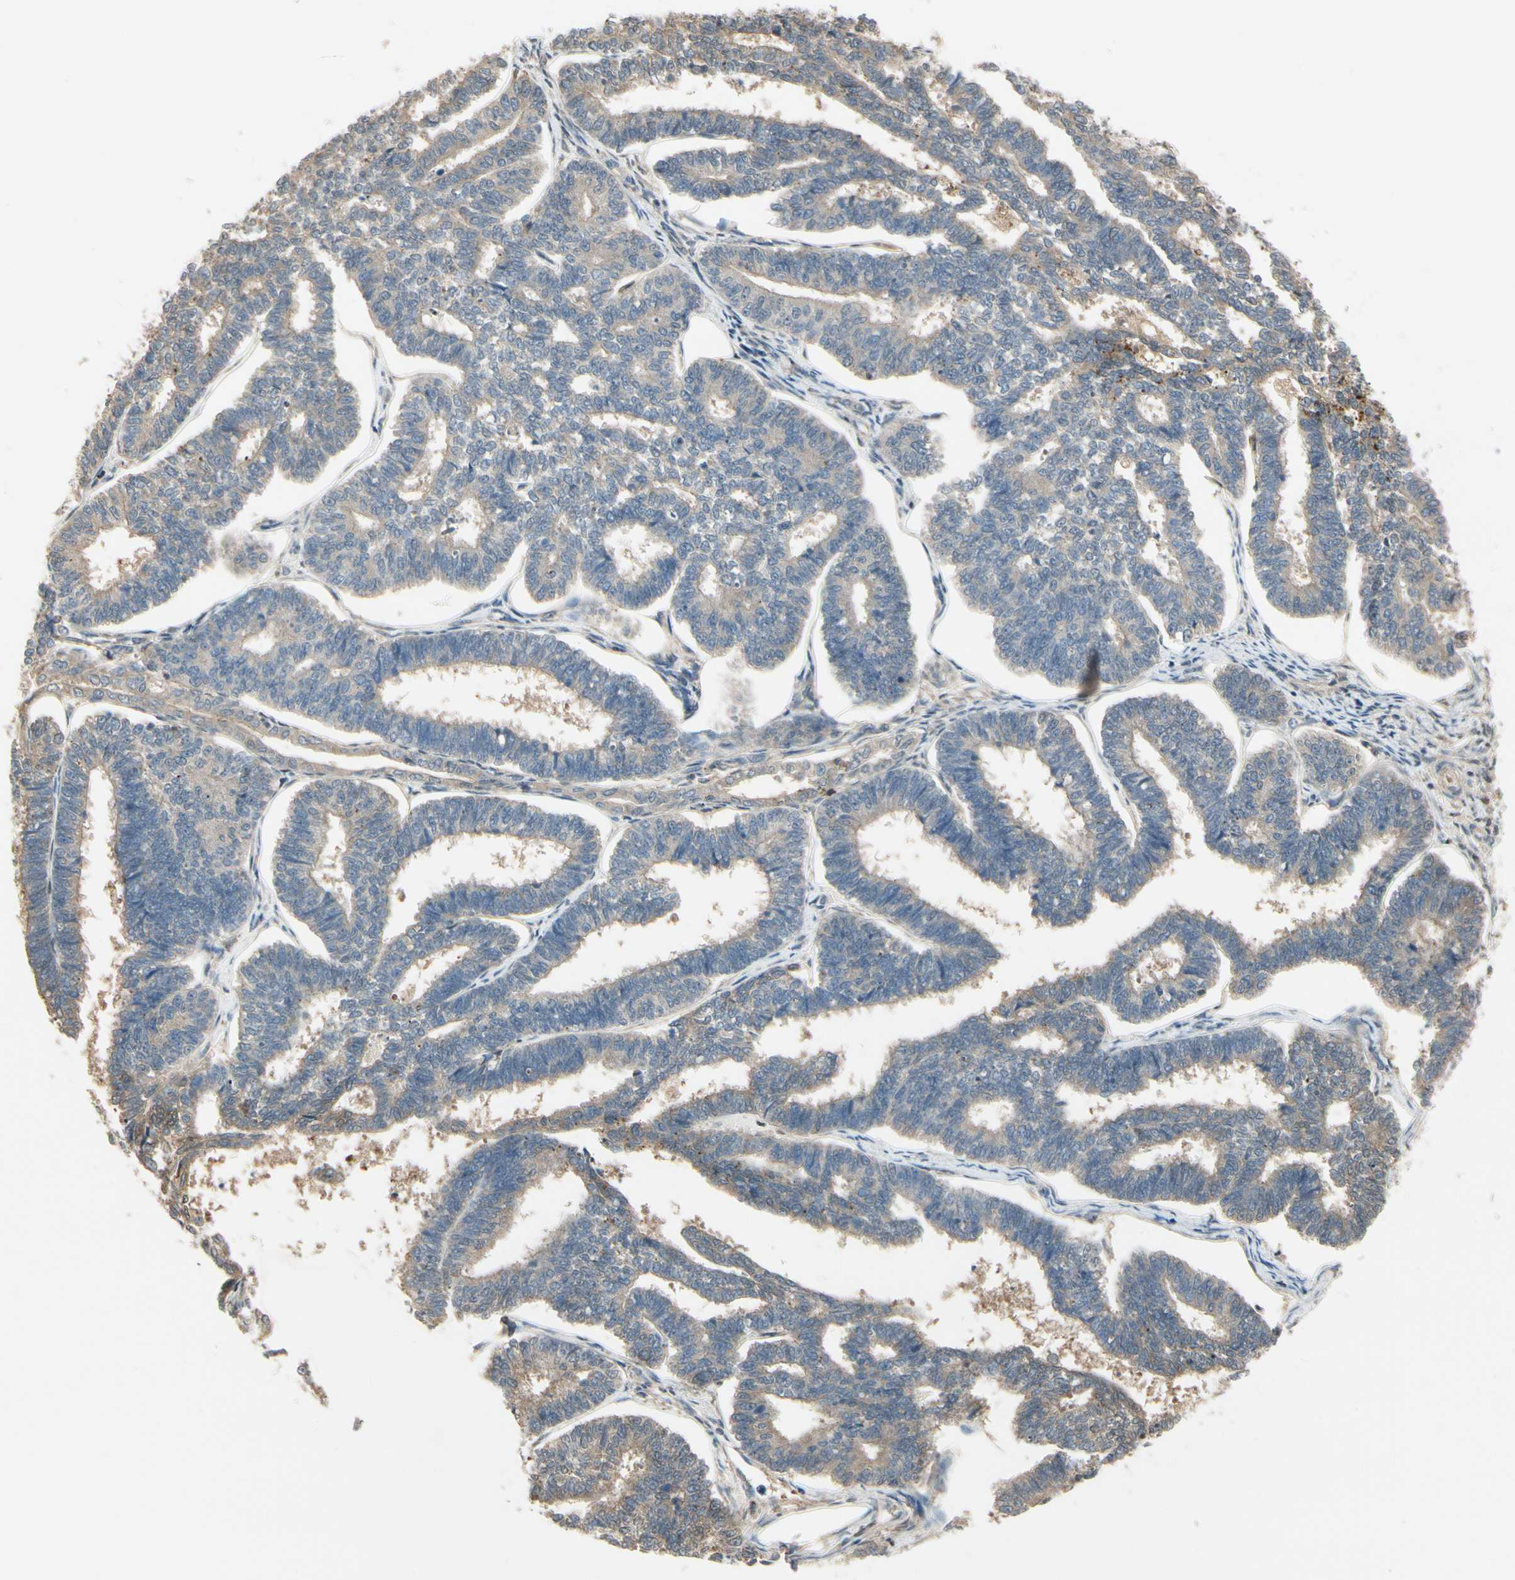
{"staining": {"intensity": "weak", "quantity": ">75%", "location": "cytoplasmic/membranous"}, "tissue": "endometrial cancer", "cell_type": "Tumor cells", "image_type": "cancer", "snomed": [{"axis": "morphology", "description": "Adenocarcinoma, NOS"}, {"axis": "topography", "description": "Endometrium"}], "caption": "Weak cytoplasmic/membranous positivity is present in approximately >75% of tumor cells in endometrial adenocarcinoma. (Brightfield microscopy of DAB IHC at high magnification).", "gene": "EVC", "patient": {"sex": "female", "age": 70}}